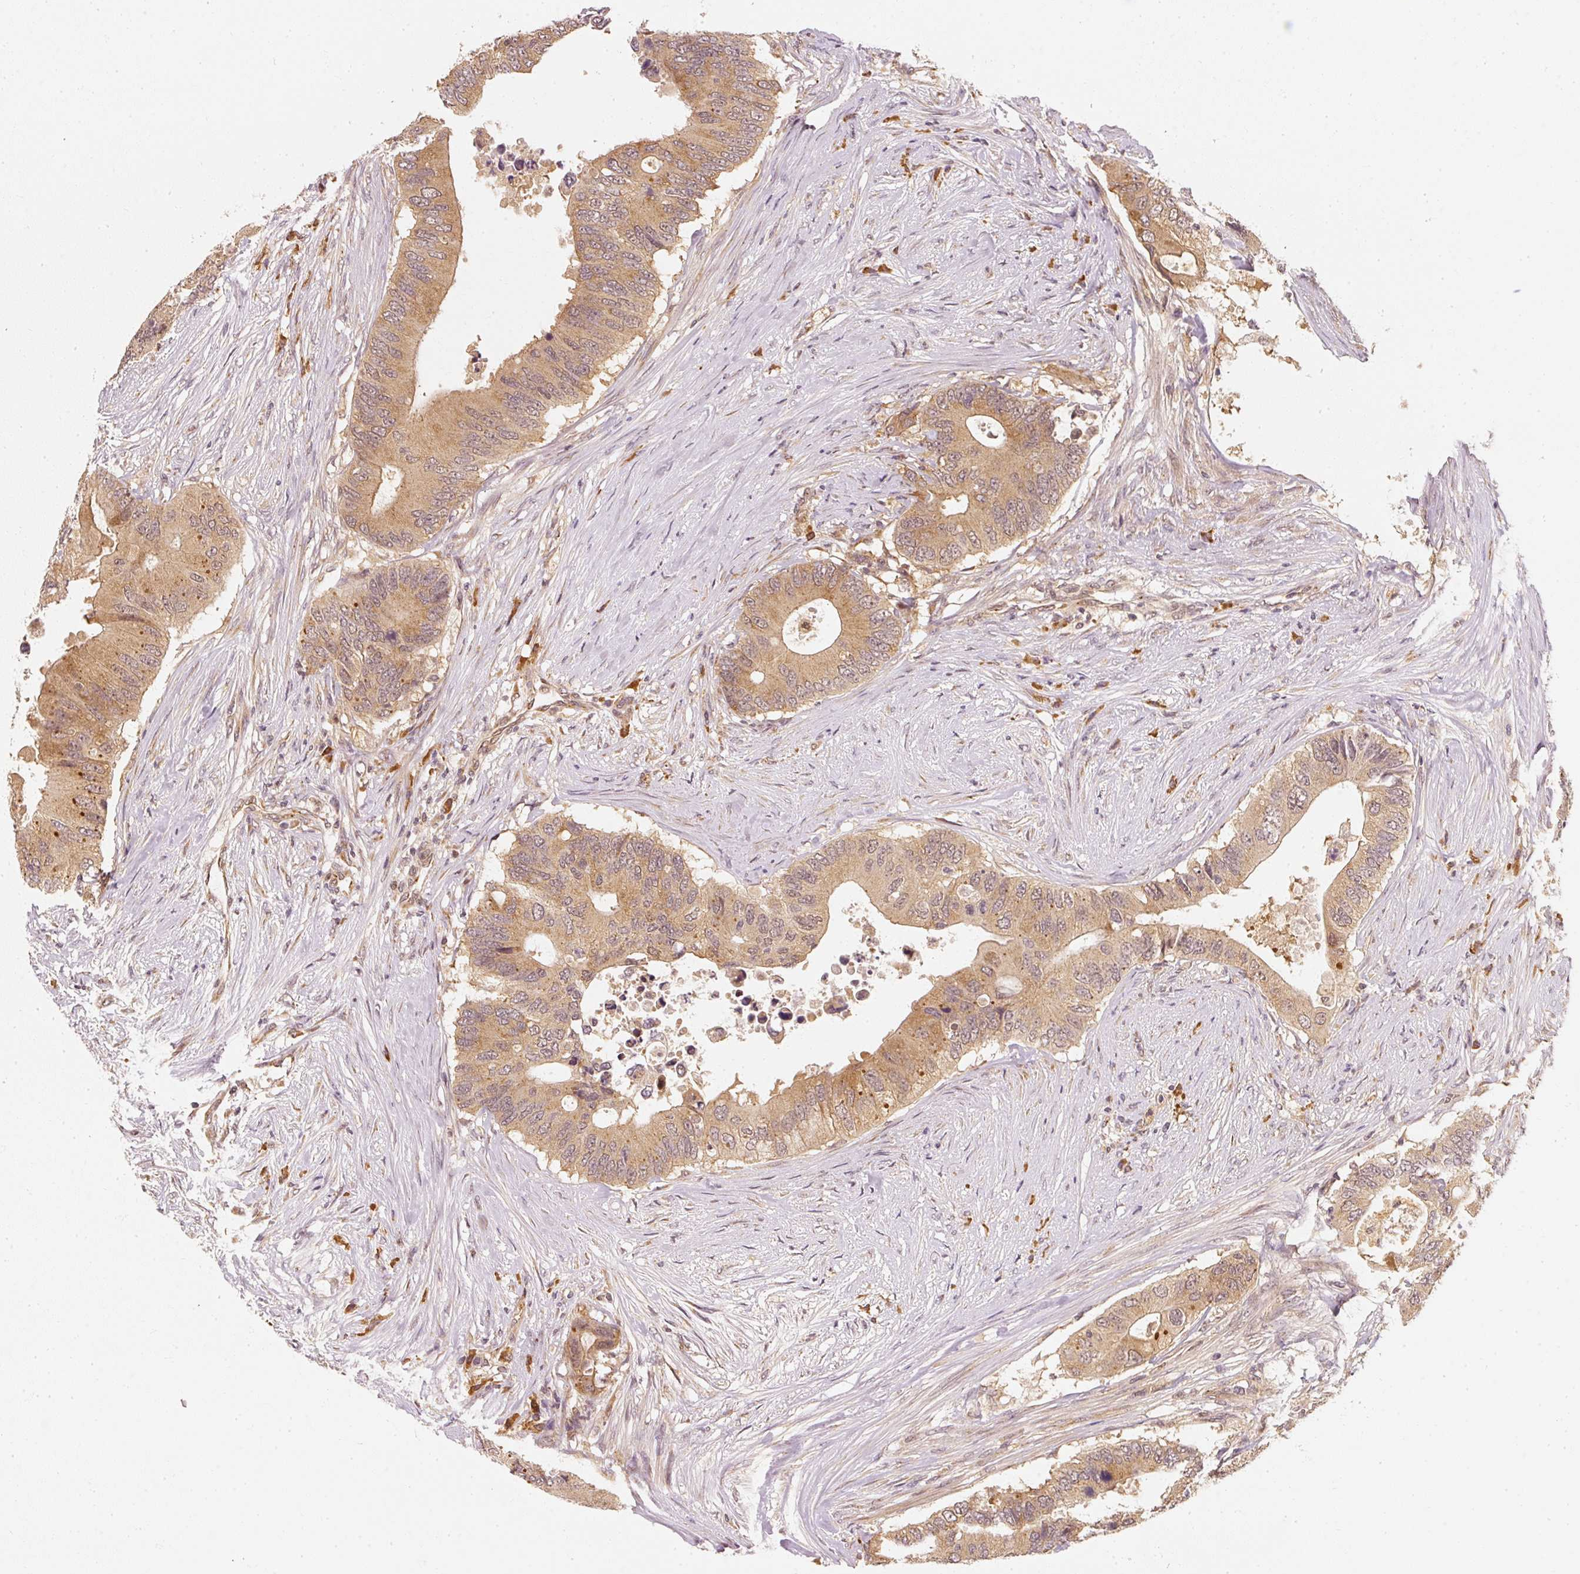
{"staining": {"intensity": "moderate", "quantity": ">75%", "location": "cytoplasmic/membranous"}, "tissue": "colorectal cancer", "cell_type": "Tumor cells", "image_type": "cancer", "snomed": [{"axis": "morphology", "description": "Adenocarcinoma, NOS"}, {"axis": "topography", "description": "Colon"}], "caption": "Protein expression analysis of colorectal adenocarcinoma shows moderate cytoplasmic/membranous staining in approximately >75% of tumor cells.", "gene": "EEF1A2", "patient": {"sex": "male", "age": 71}}